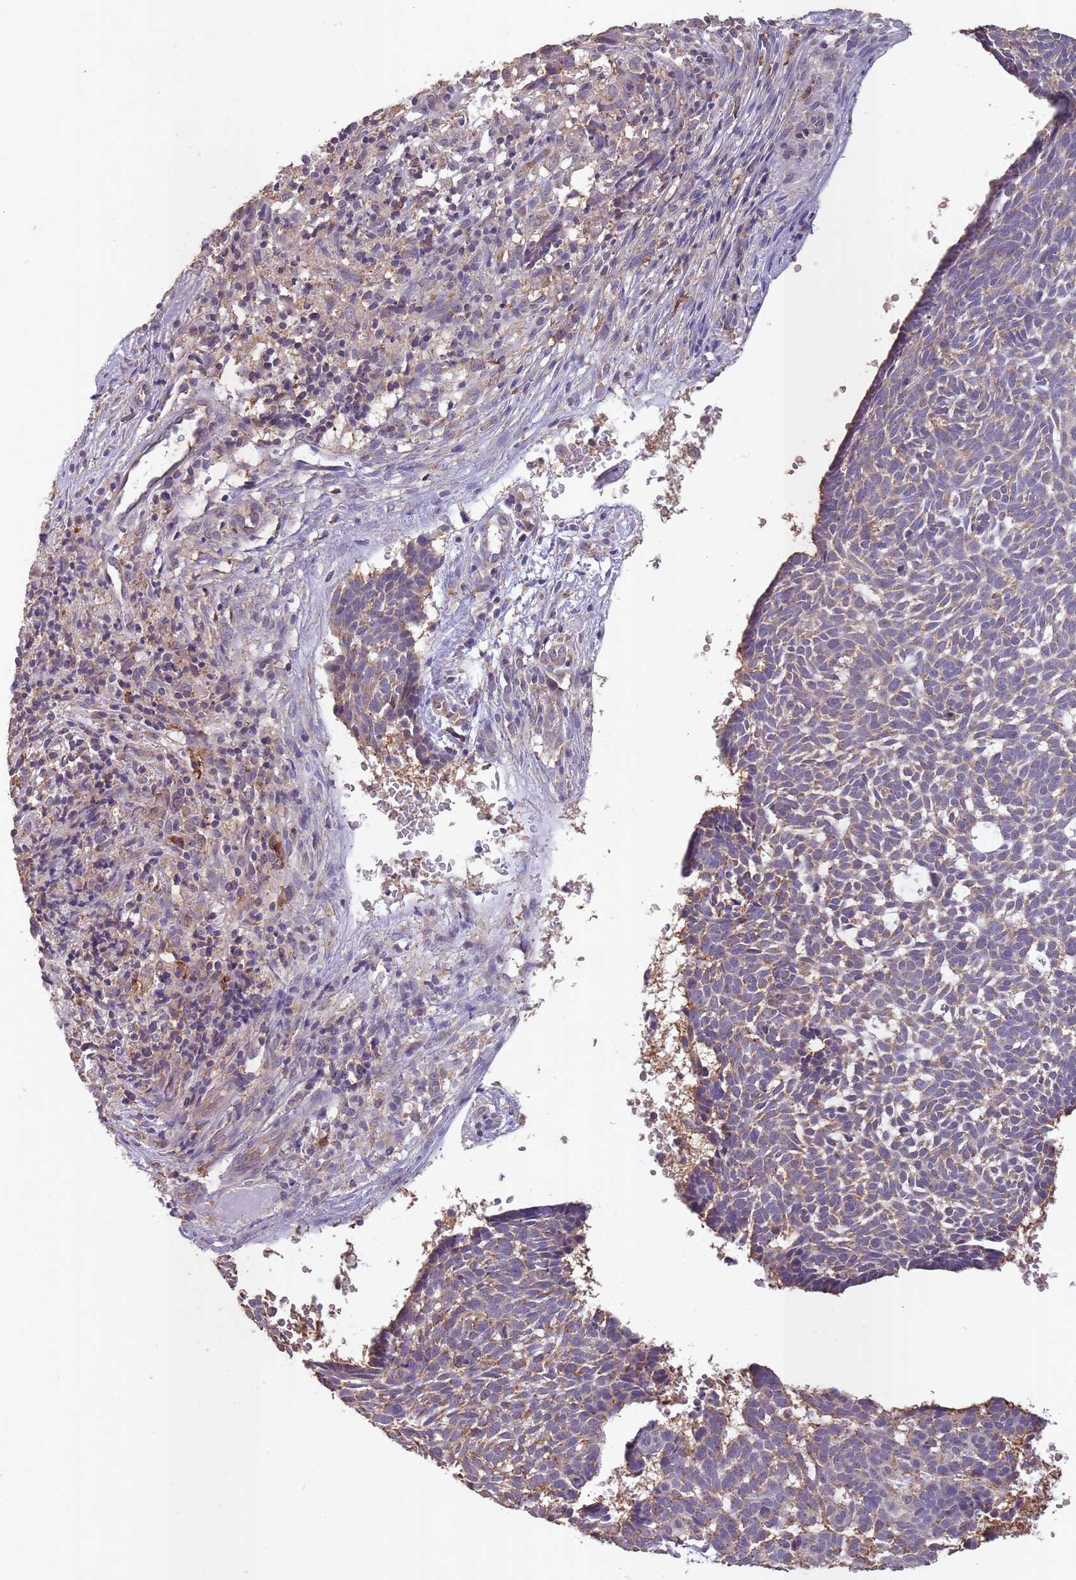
{"staining": {"intensity": "weak", "quantity": "25%-75%", "location": "cytoplasmic/membranous"}, "tissue": "skin cancer", "cell_type": "Tumor cells", "image_type": "cancer", "snomed": [{"axis": "morphology", "description": "Basal cell carcinoma"}, {"axis": "topography", "description": "Skin"}], "caption": "IHC staining of skin cancer, which shows low levels of weak cytoplasmic/membranous expression in approximately 25%-75% of tumor cells indicating weak cytoplasmic/membranous protein staining. The staining was performed using DAB (brown) for protein detection and nuclei were counterstained in hematoxylin (blue).", "gene": "SANBR", "patient": {"sex": "male", "age": 61}}